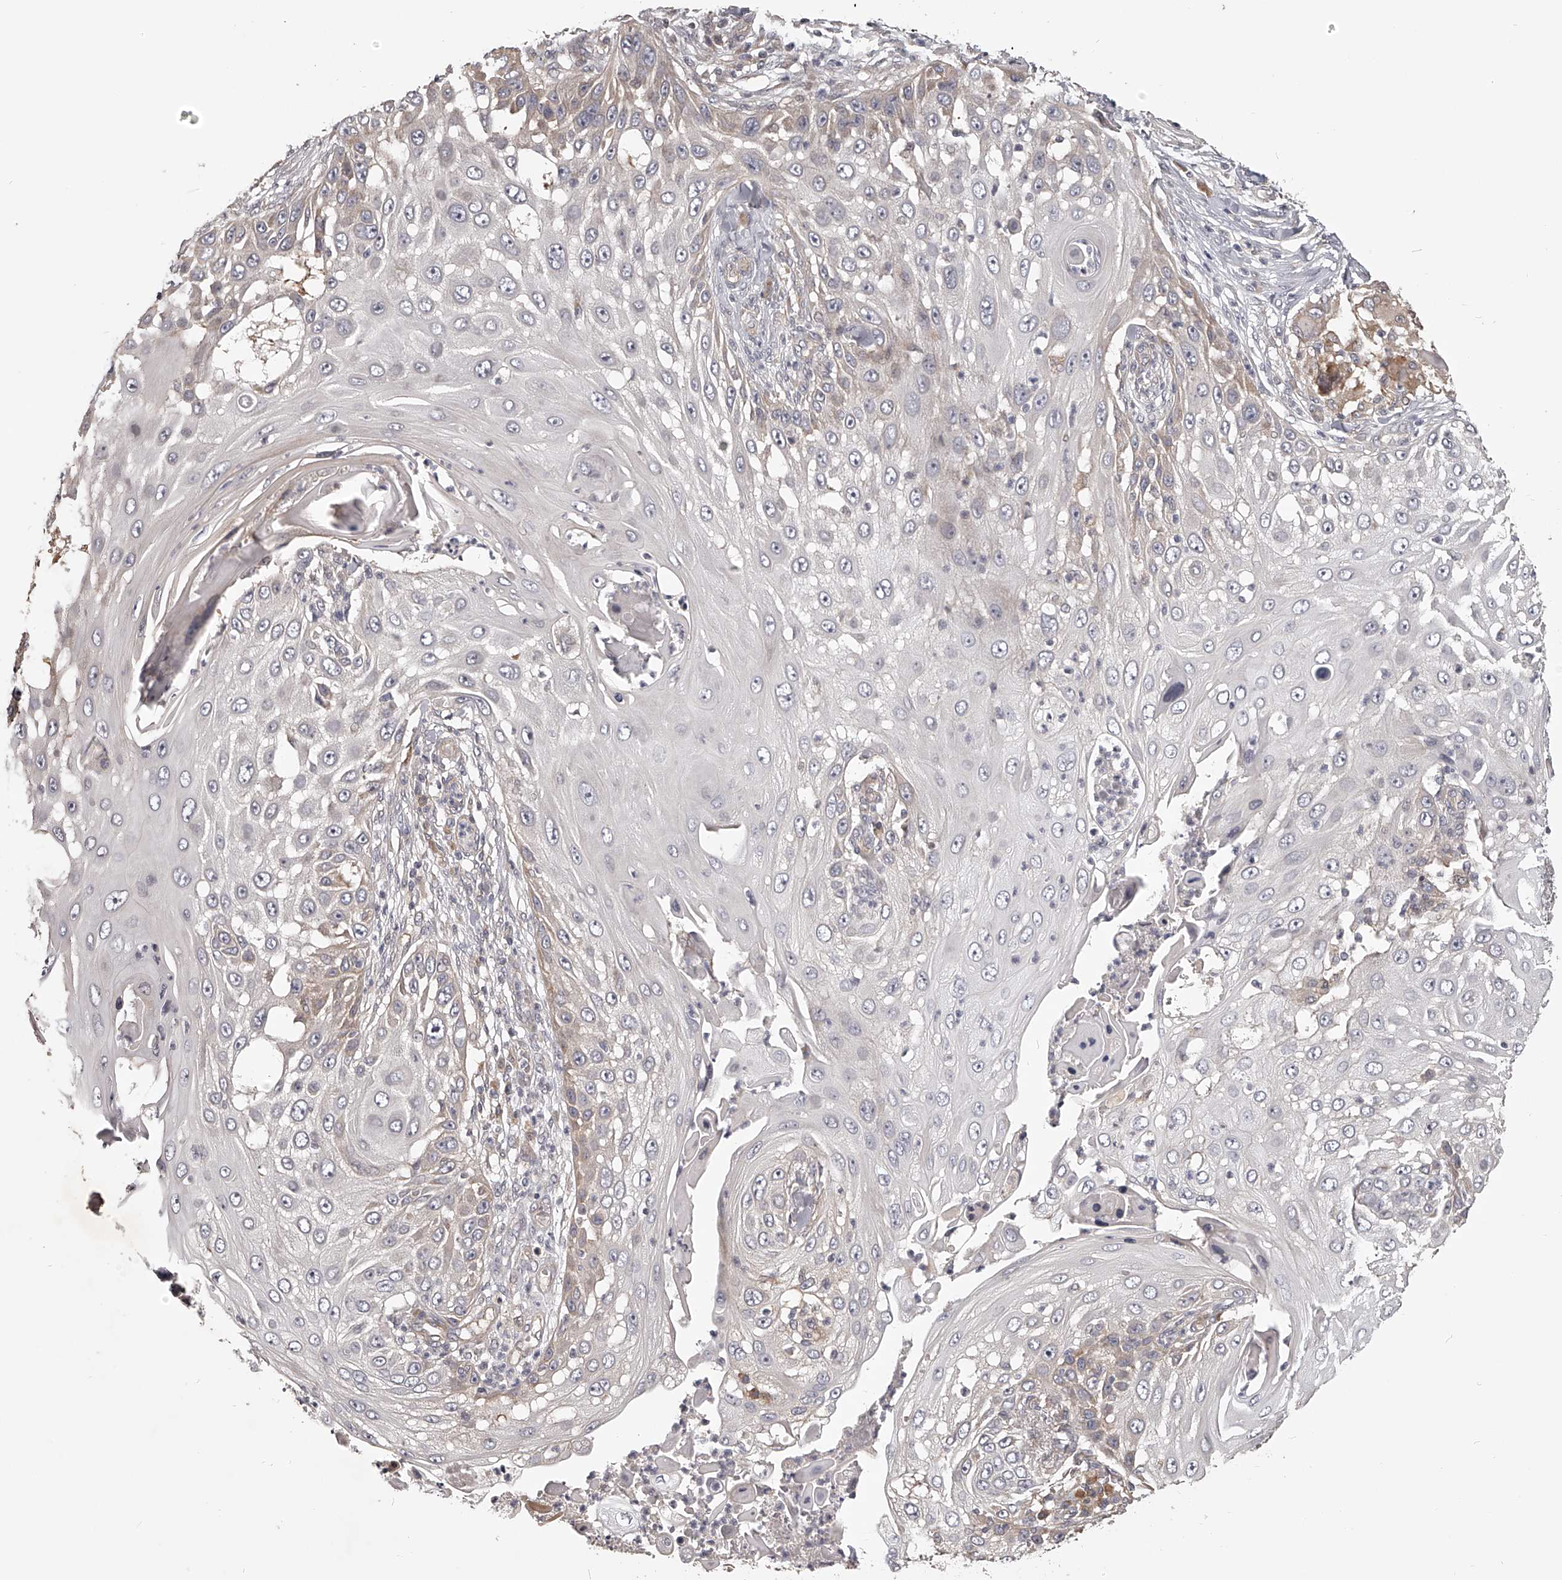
{"staining": {"intensity": "negative", "quantity": "none", "location": "none"}, "tissue": "skin cancer", "cell_type": "Tumor cells", "image_type": "cancer", "snomed": [{"axis": "morphology", "description": "Squamous cell carcinoma, NOS"}, {"axis": "topography", "description": "Skin"}], "caption": "IHC micrograph of human skin squamous cell carcinoma stained for a protein (brown), which displays no positivity in tumor cells.", "gene": "ZNF582", "patient": {"sex": "female", "age": 44}}